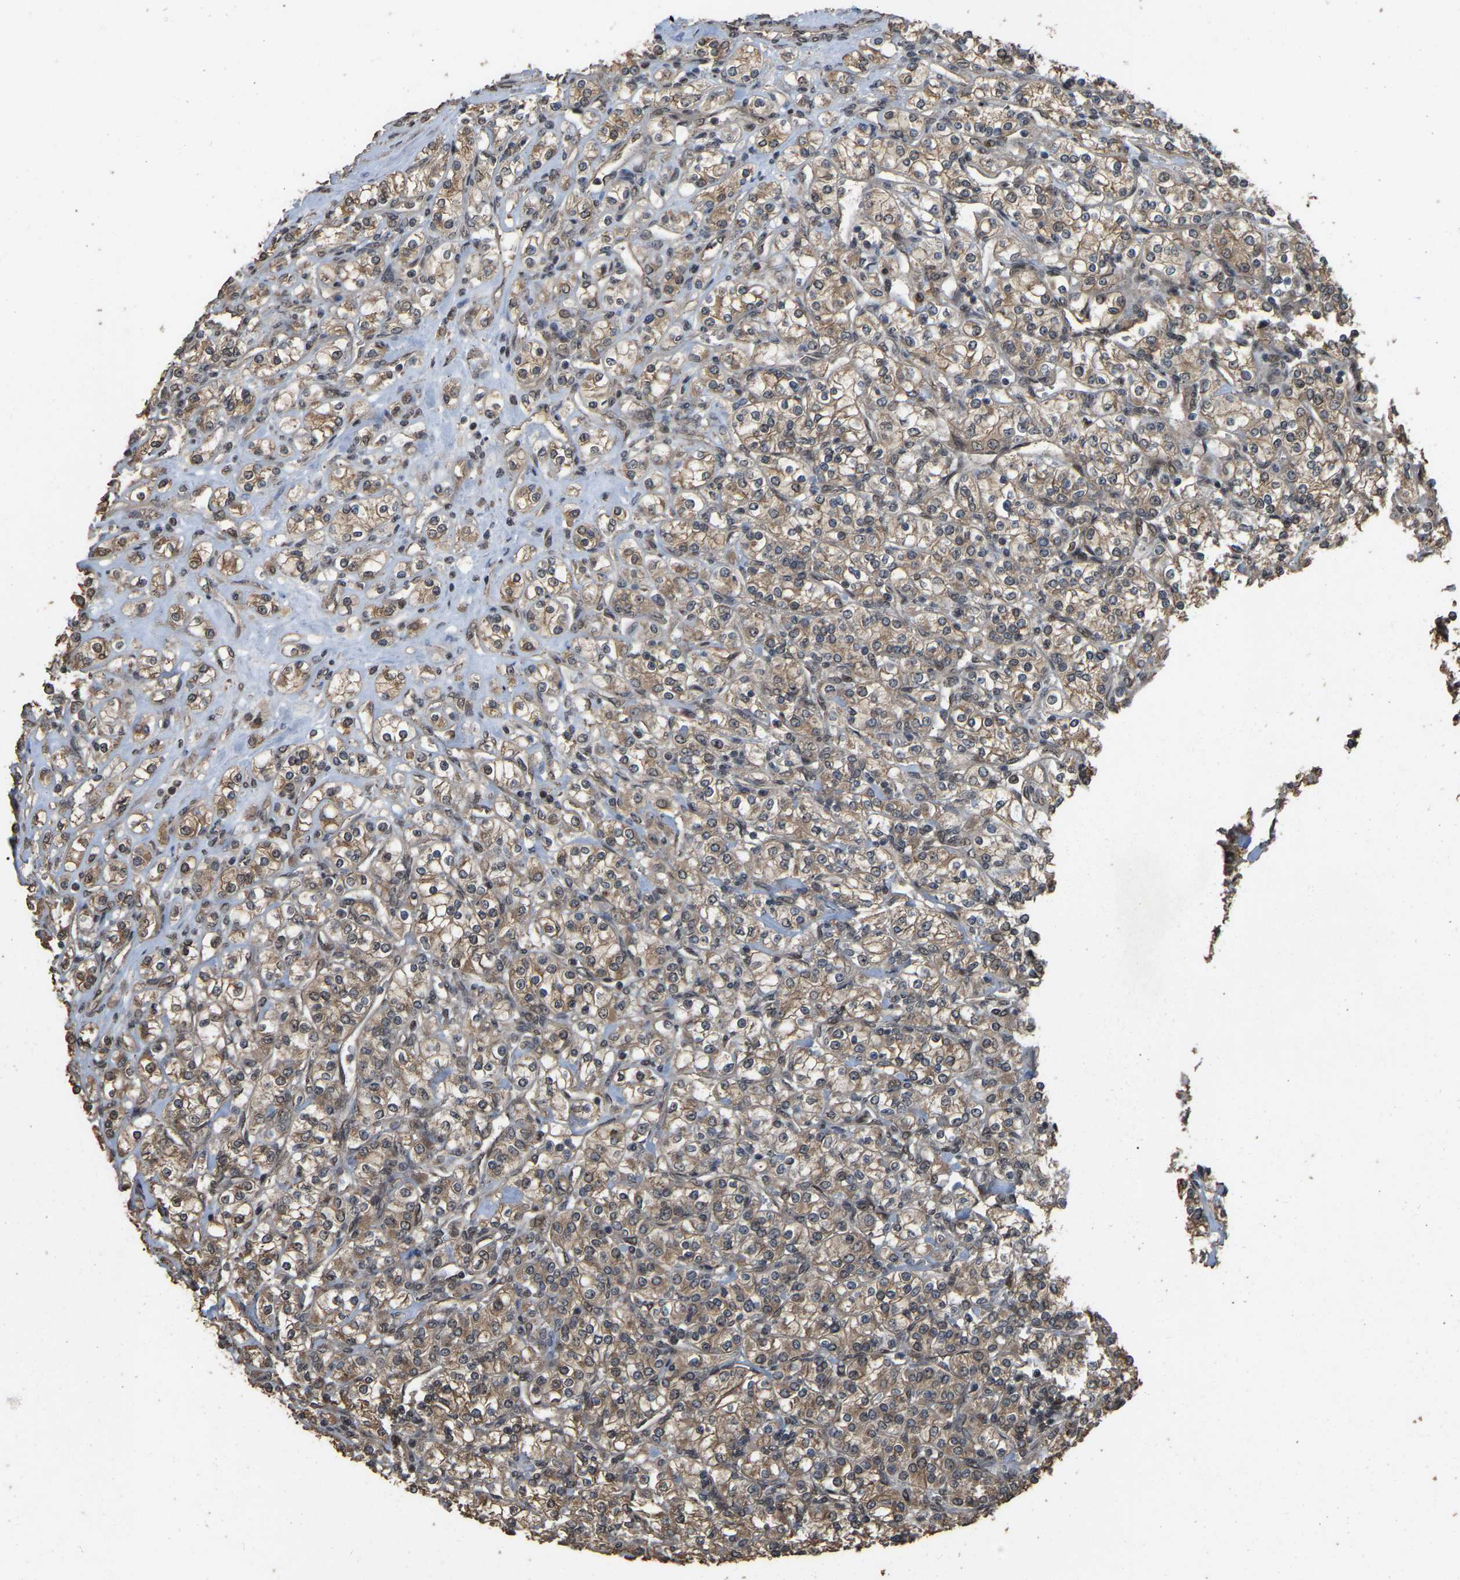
{"staining": {"intensity": "moderate", "quantity": ">75%", "location": "cytoplasmic/membranous"}, "tissue": "renal cancer", "cell_type": "Tumor cells", "image_type": "cancer", "snomed": [{"axis": "morphology", "description": "Adenocarcinoma, NOS"}, {"axis": "topography", "description": "Kidney"}], "caption": "High-magnification brightfield microscopy of renal adenocarcinoma stained with DAB (3,3'-diaminobenzidine) (brown) and counterstained with hematoxylin (blue). tumor cells exhibit moderate cytoplasmic/membranous staining is present in about>75% of cells.", "gene": "ARHGAP23", "patient": {"sex": "male", "age": 77}}